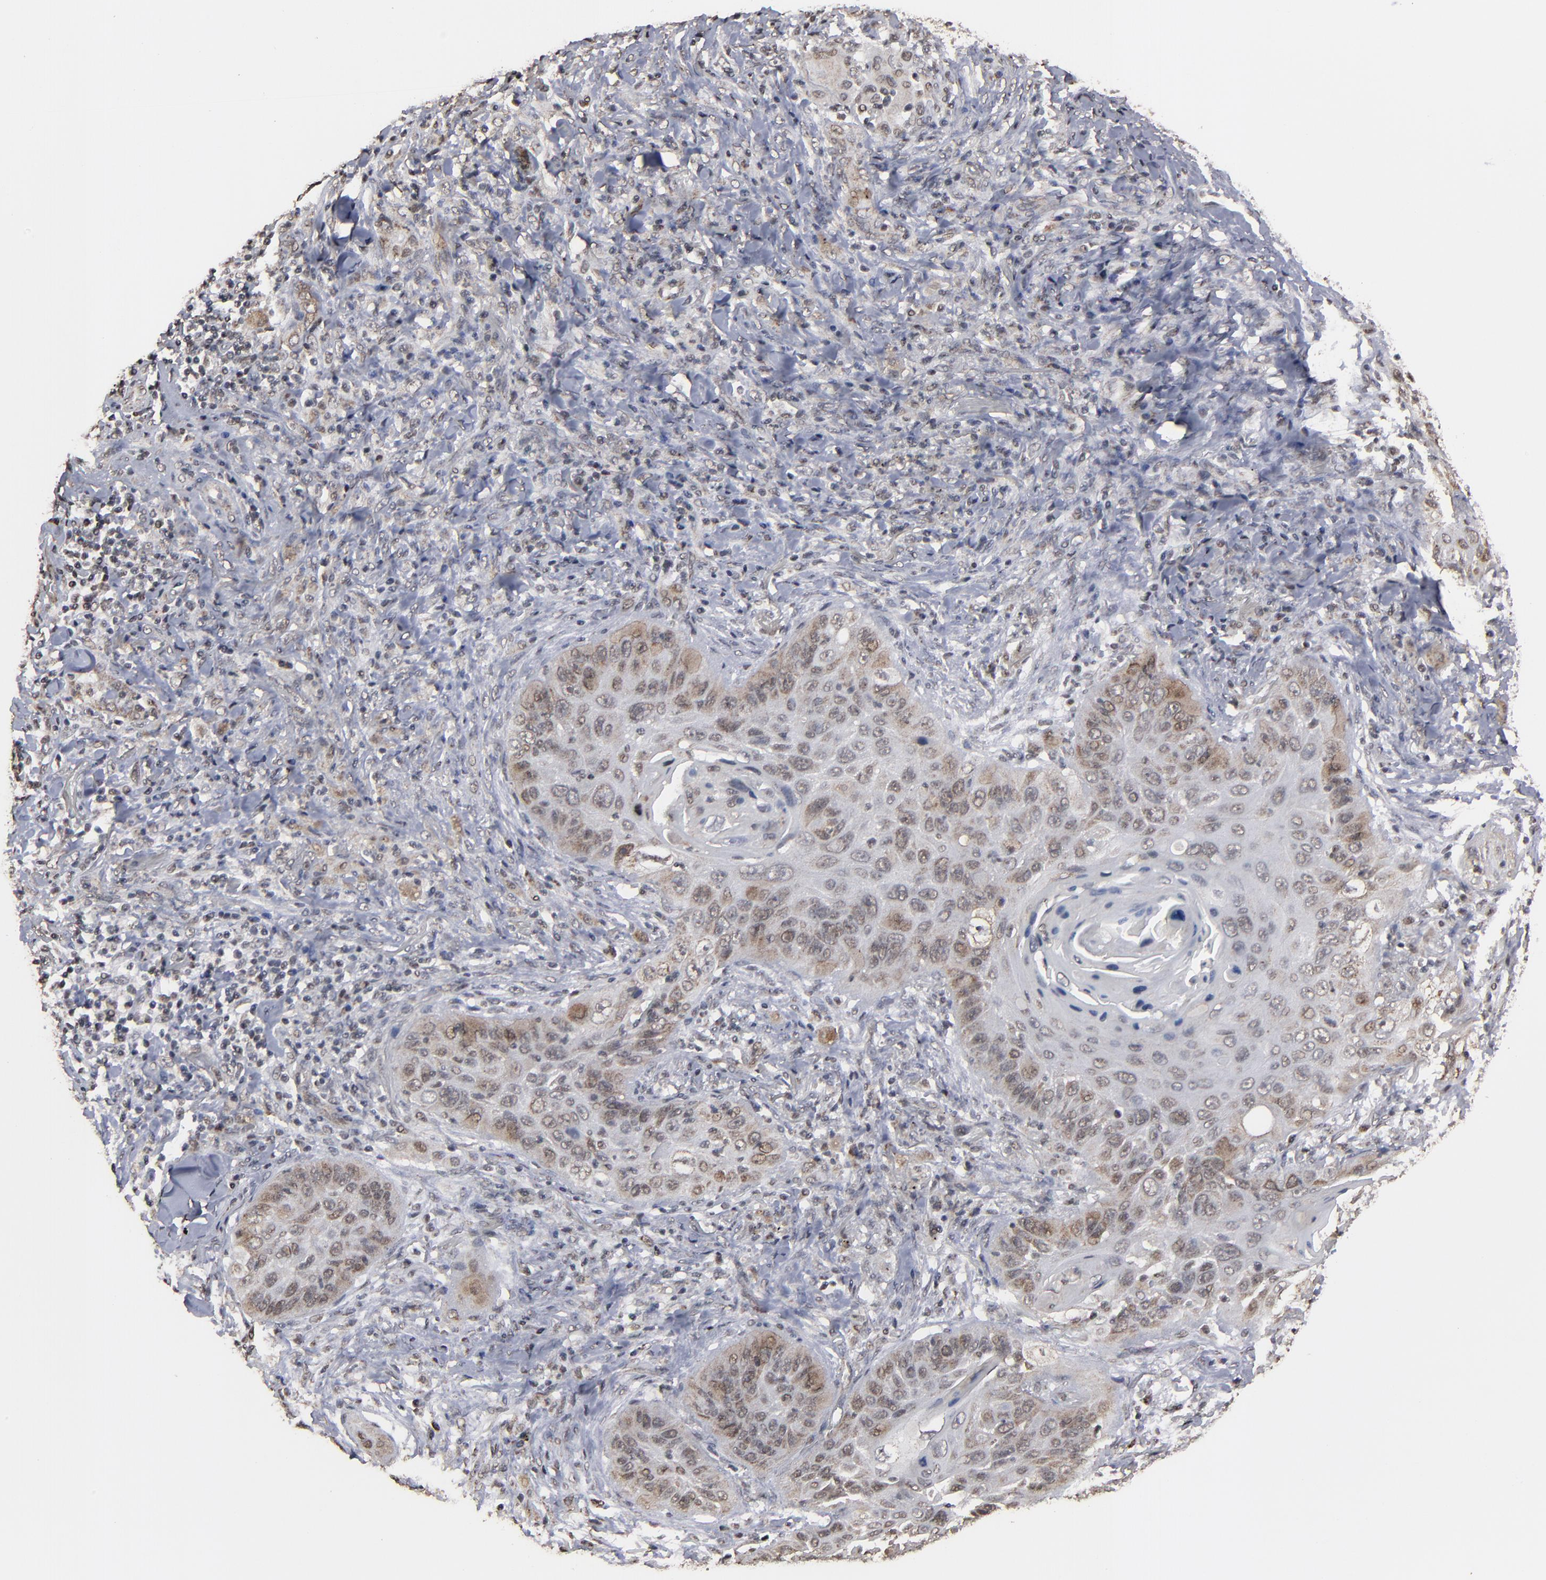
{"staining": {"intensity": "weak", "quantity": "25%-75%", "location": "cytoplasmic/membranous,nuclear"}, "tissue": "lung cancer", "cell_type": "Tumor cells", "image_type": "cancer", "snomed": [{"axis": "morphology", "description": "Squamous cell carcinoma, NOS"}, {"axis": "topography", "description": "Lung"}], "caption": "Squamous cell carcinoma (lung) stained with a protein marker exhibits weak staining in tumor cells.", "gene": "BNIP3", "patient": {"sex": "female", "age": 67}}